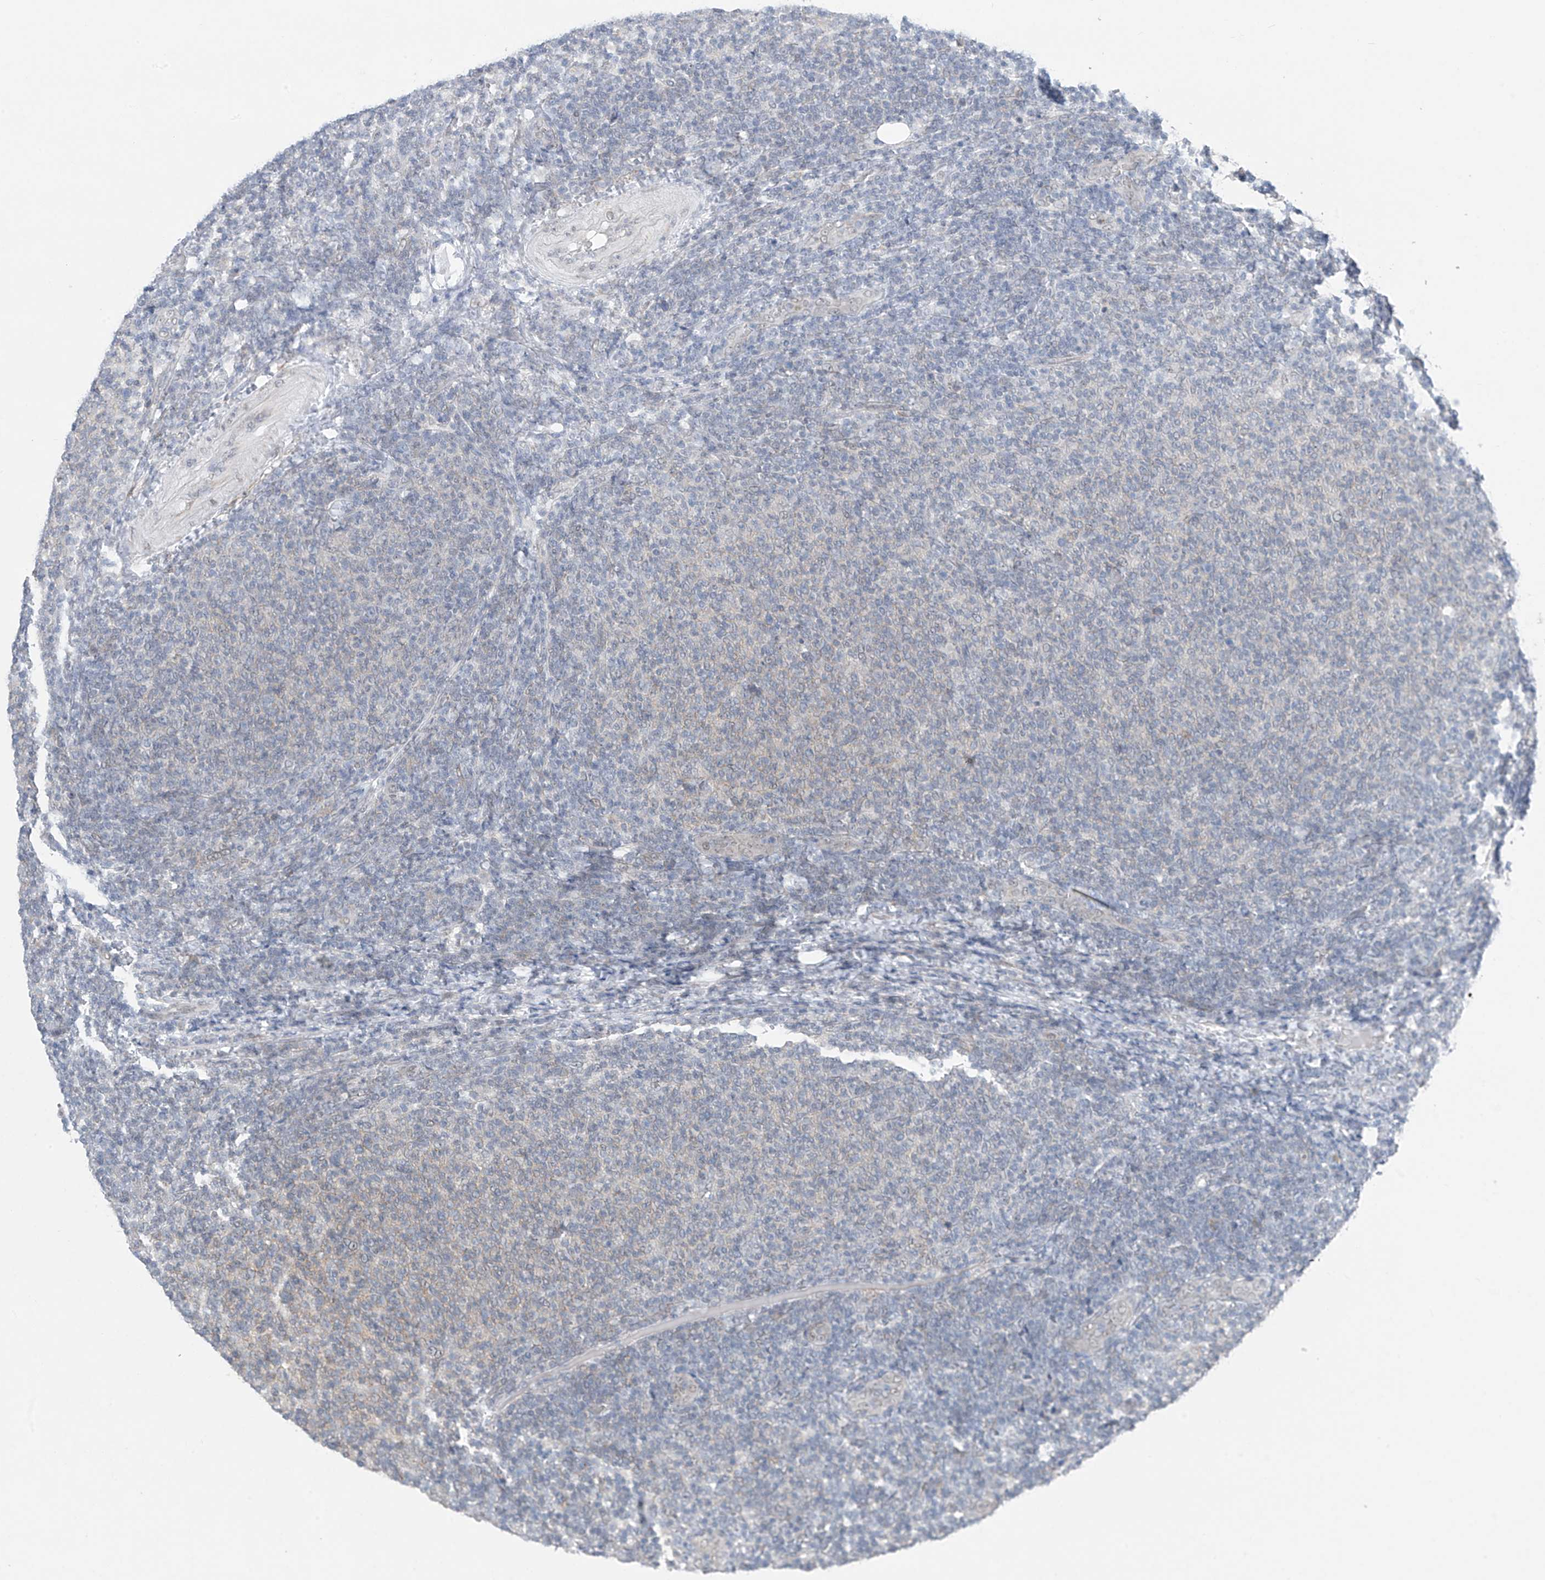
{"staining": {"intensity": "negative", "quantity": "none", "location": "none"}, "tissue": "lymphoma", "cell_type": "Tumor cells", "image_type": "cancer", "snomed": [{"axis": "morphology", "description": "Malignant lymphoma, non-Hodgkin's type, Low grade"}, {"axis": "topography", "description": "Lymph node"}], "caption": "Low-grade malignant lymphoma, non-Hodgkin's type was stained to show a protein in brown. There is no significant staining in tumor cells.", "gene": "CYP4V2", "patient": {"sex": "male", "age": 66}}